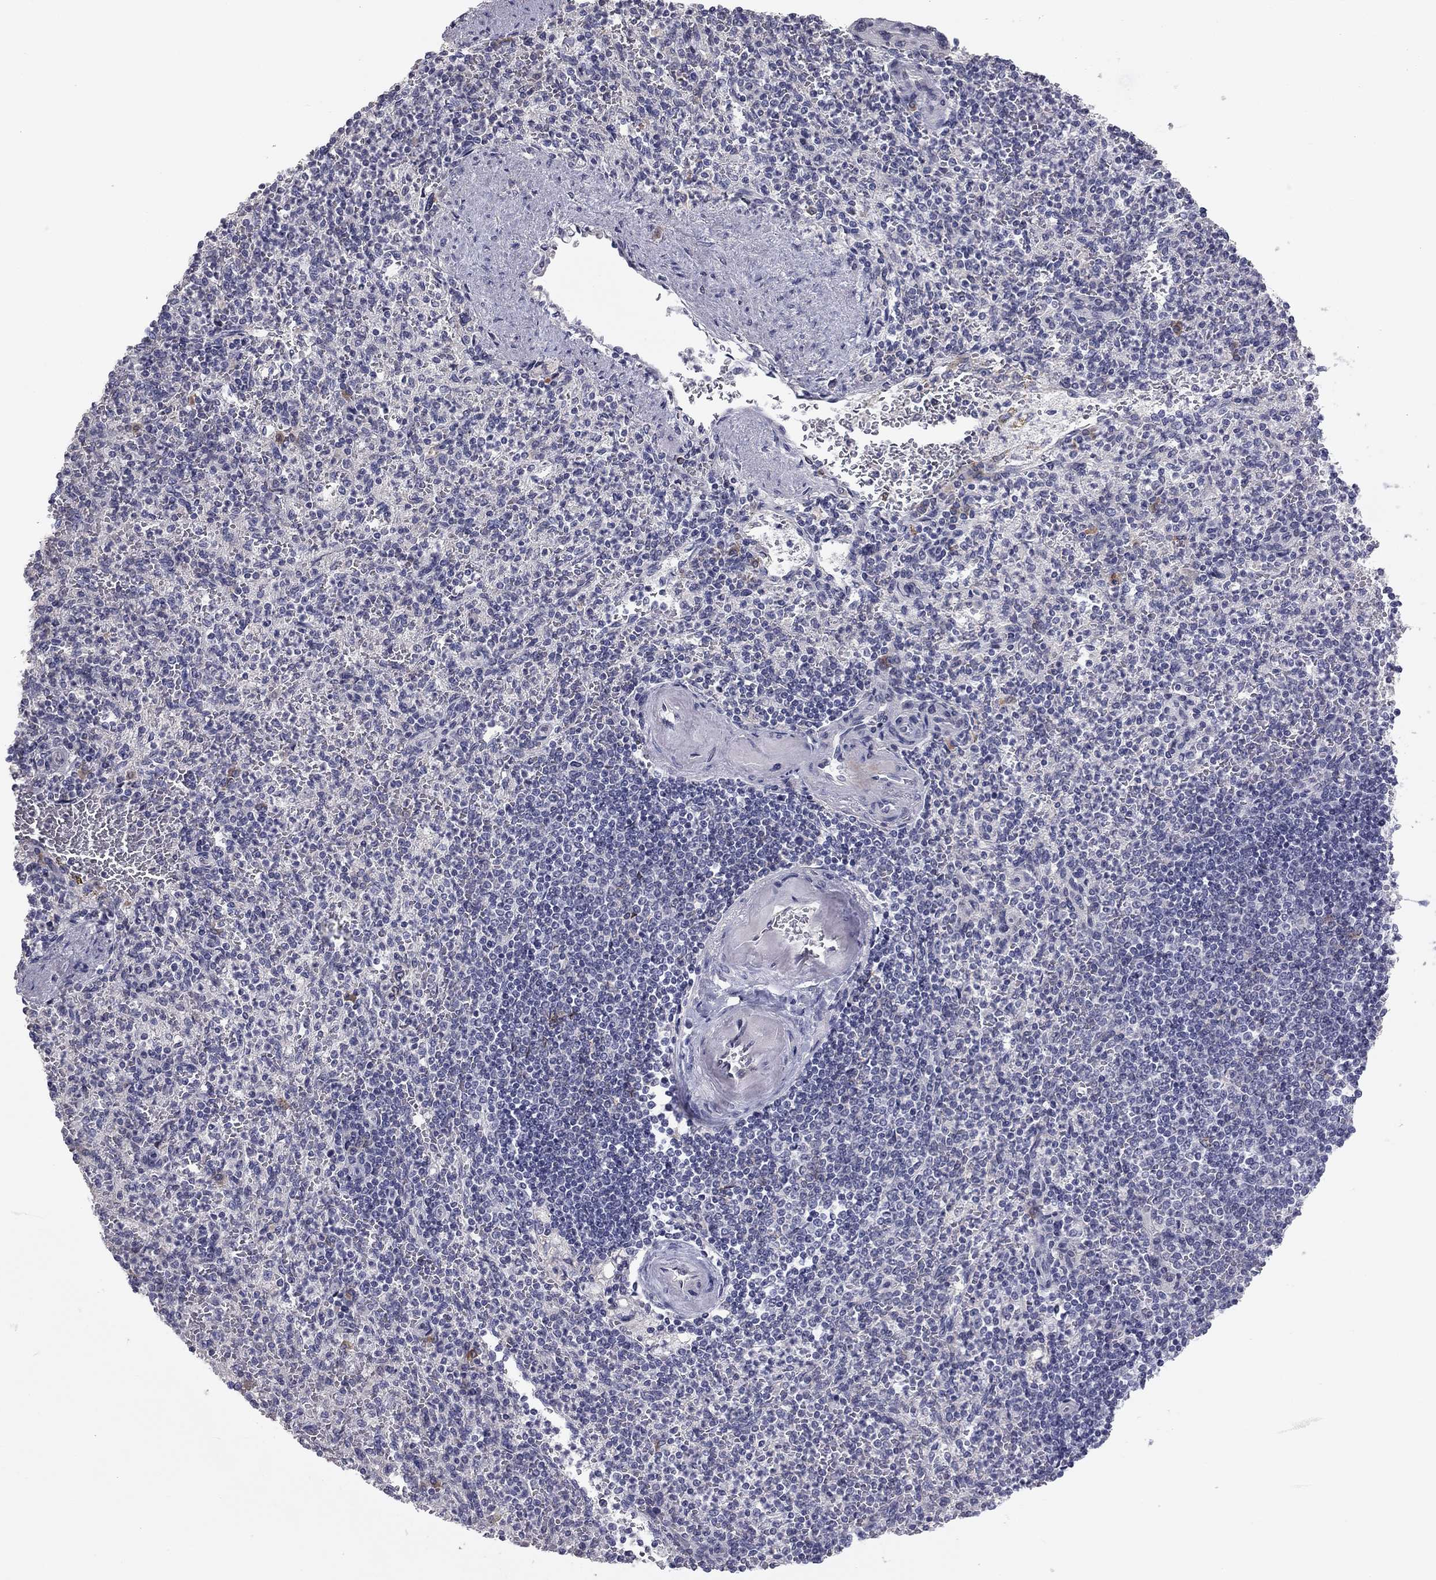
{"staining": {"intensity": "negative", "quantity": "none", "location": "none"}, "tissue": "spleen", "cell_type": "Cells in red pulp", "image_type": "normal", "snomed": [{"axis": "morphology", "description": "Normal tissue, NOS"}, {"axis": "topography", "description": "Spleen"}], "caption": "Immunohistochemistry (IHC) image of unremarkable human spleen stained for a protein (brown), which demonstrates no expression in cells in red pulp. (DAB (3,3'-diaminobenzidine) immunohistochemistry (IHC) with hematoxylin counter stain).", "gene": "PRRT2", "patient": {"sex": "female", "age": 74}}